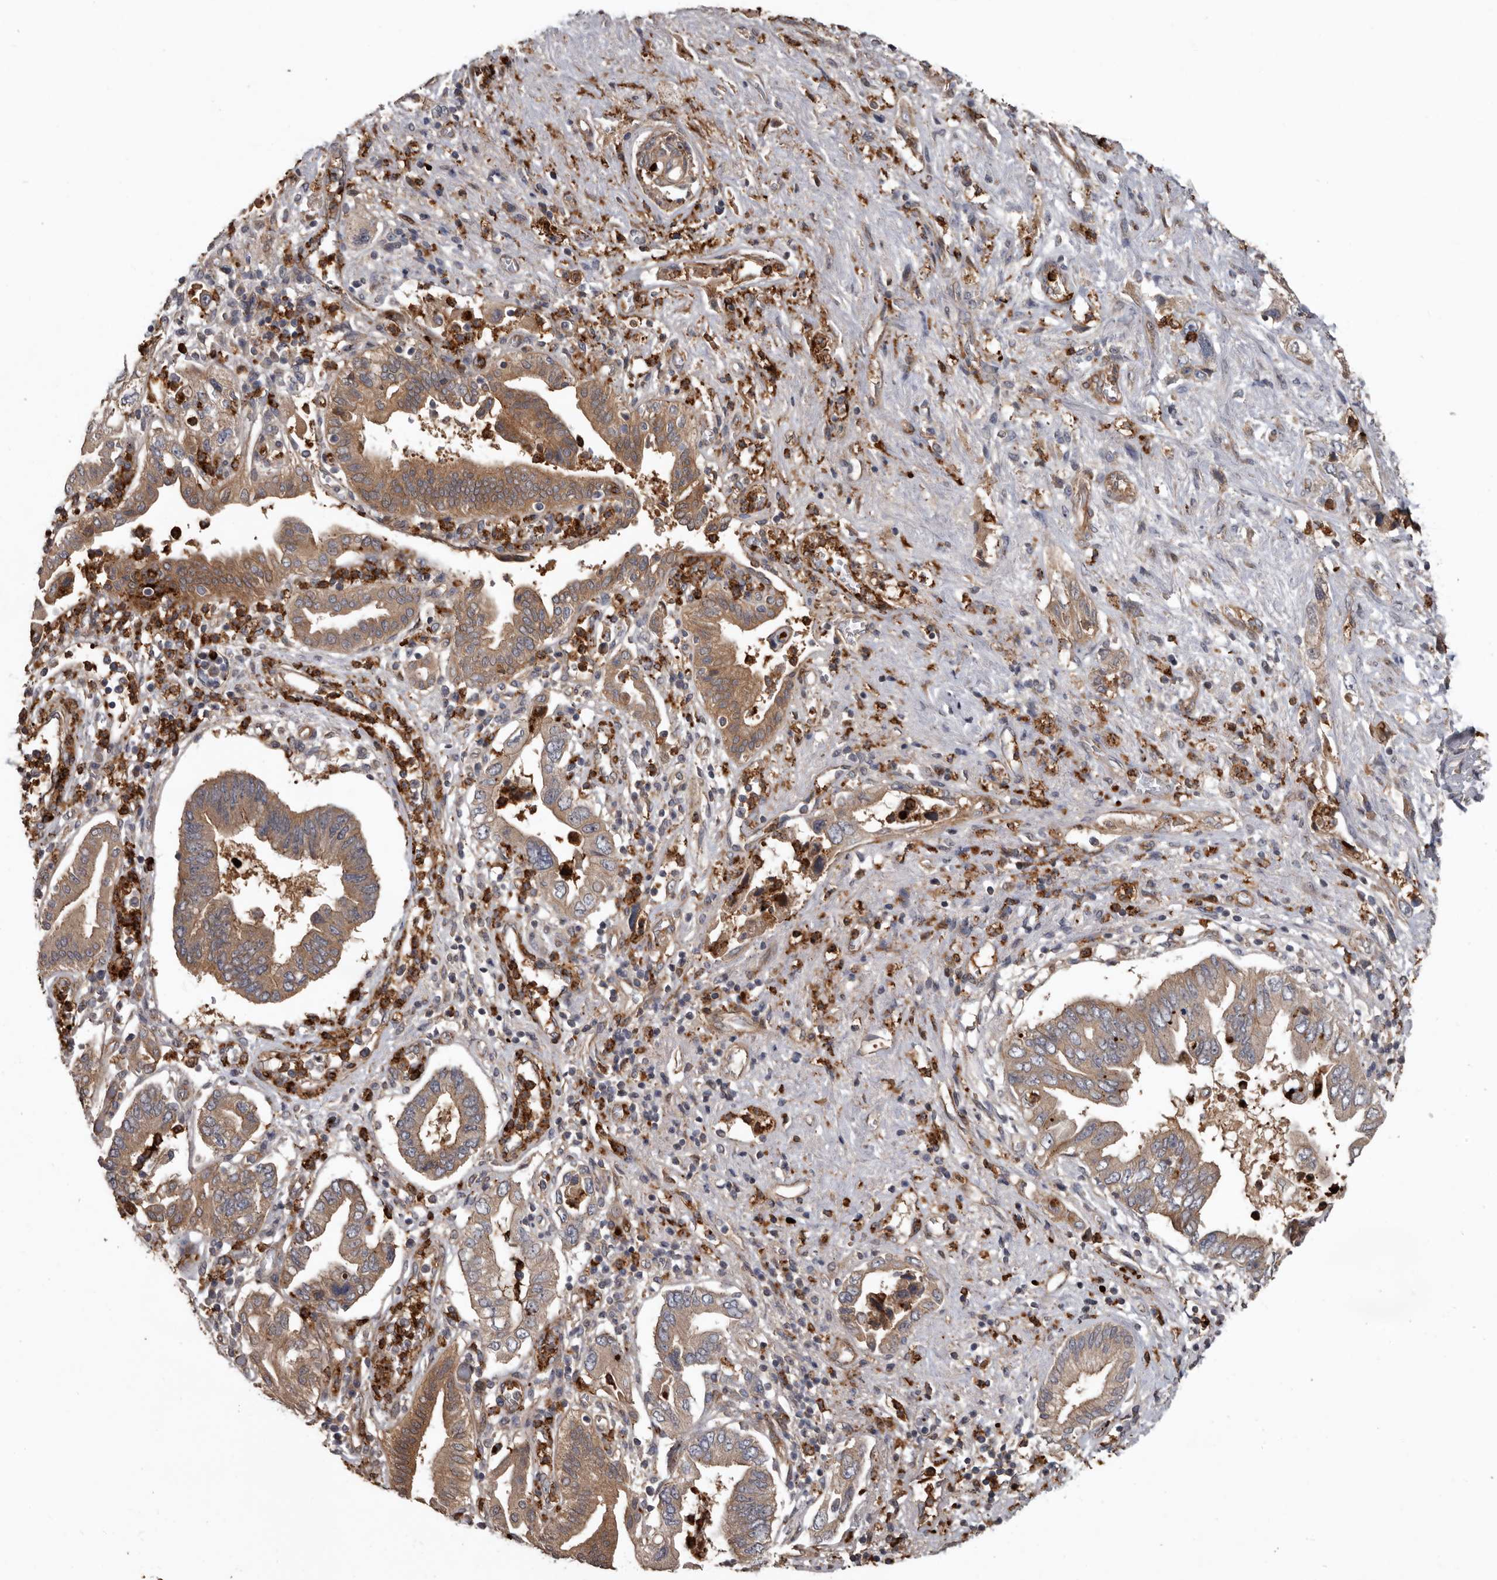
{"staining": {"intensity": "moderate", "quantity": ">75%", "location": "cytoplasmic/membranous"}, "tissue": "pancreatic cancer", "cell_type": "Tumor cells", "image_type": "cancer", "snomed": [{"axis": "morphology", "description": "Adenocarcinoma, NOS"}, {"axis": "topography", "description": "Pancreas"}], "caption": "Protein staining displays moderate cytoplasmic/membranous positivity in approximately >75% of tumor cells in adenocarcinoma (pancreatic).", "gene": "ARHGEF5", "patient": {"sex": "female", "age": 73}}